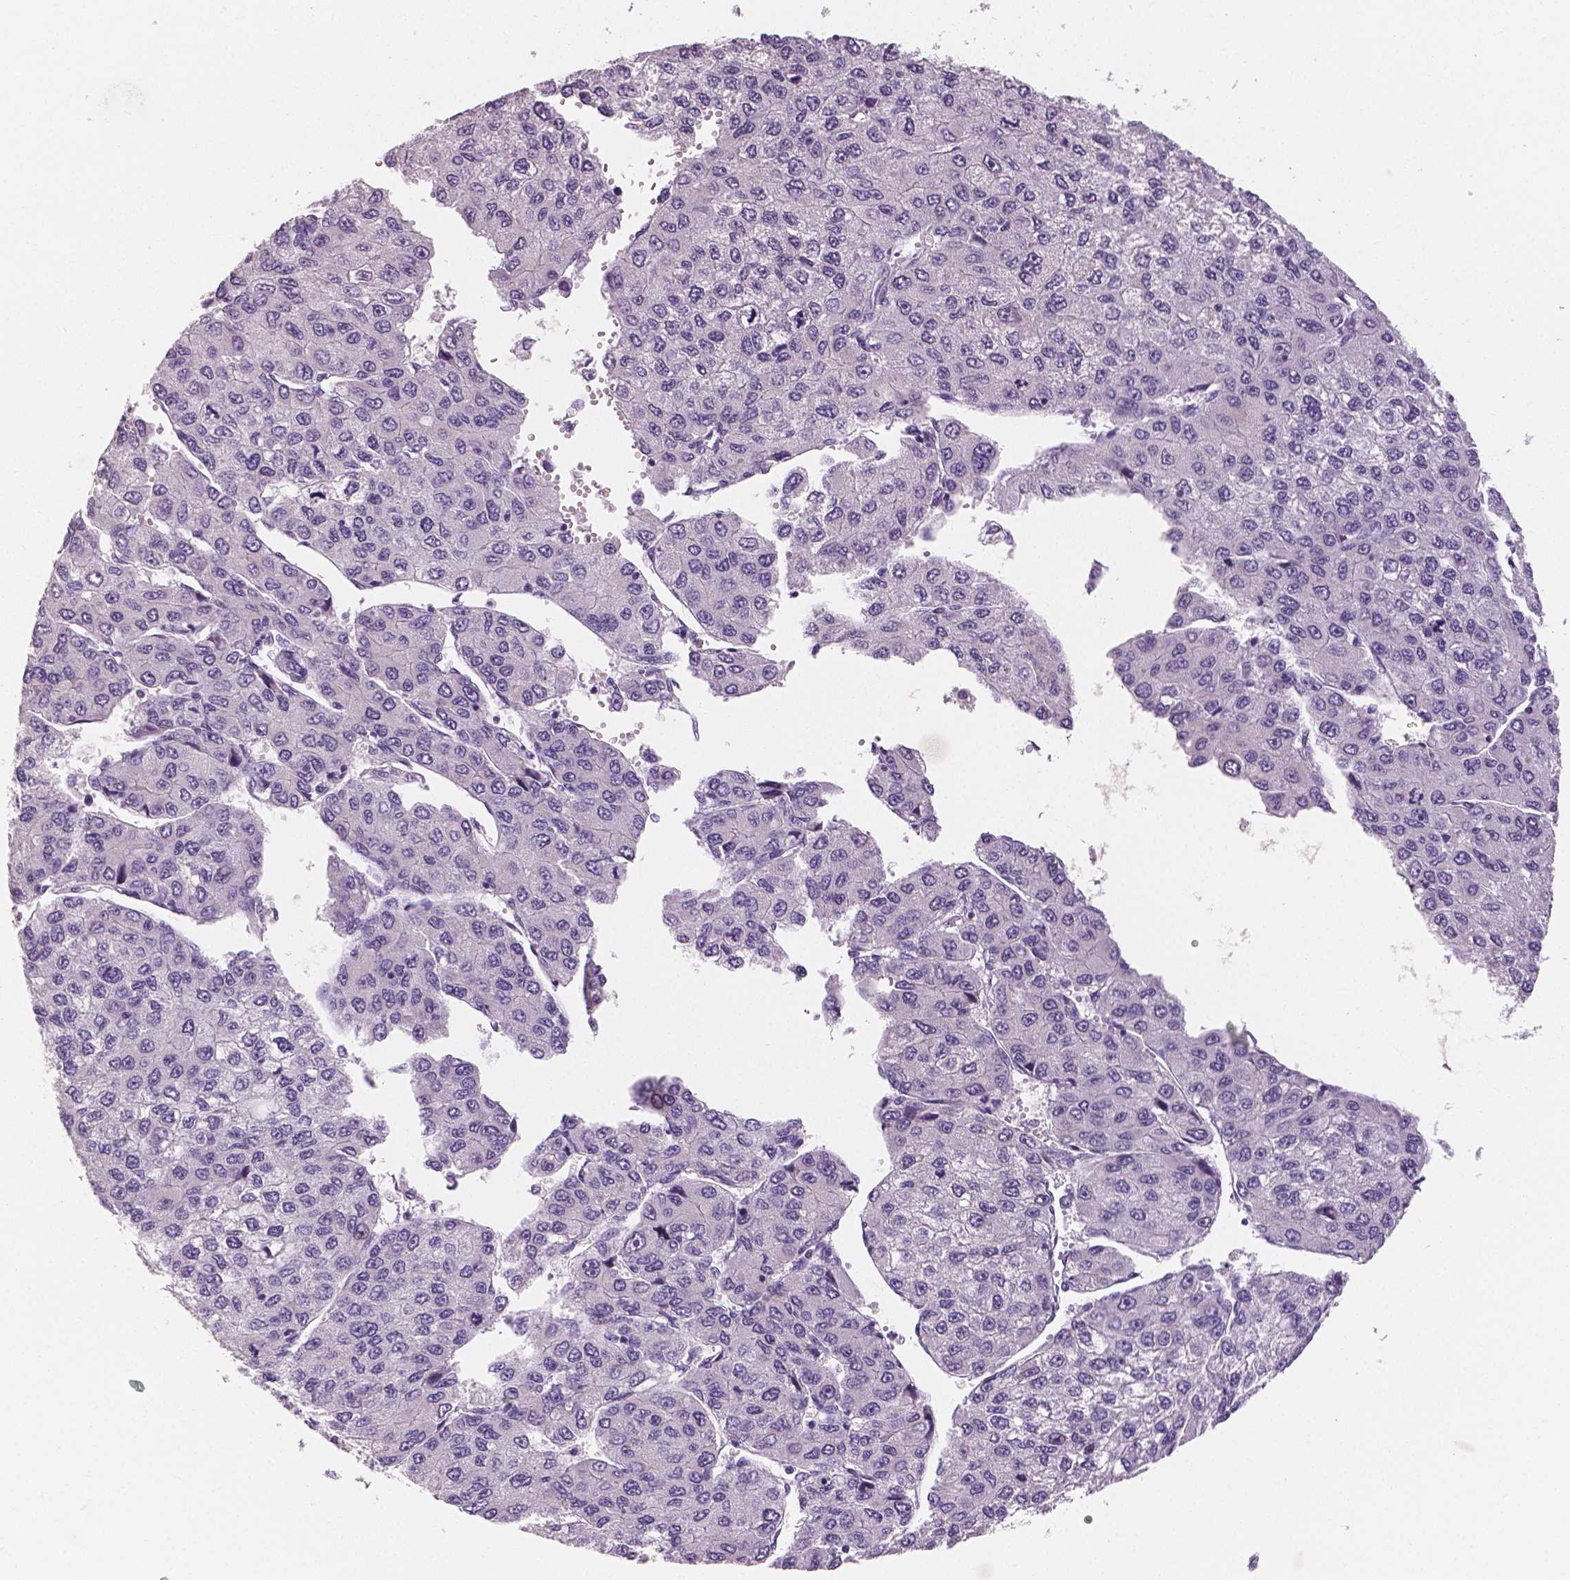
{"staining": {"intensity": "negative", "quantity": "none", "location": "none"}, "tissue": "liver cancer", "cell_type": "Tumor cells", "image_type": "cancer", "snomed": [{"axis": "morphology", "description": "Carcinoma, Hepatocellular, NOS"}, {"axis": "topography", "description": "Liver"}], "caption": "Immunohistochemistry micrograph of liver cancer (hepatocellular carcinoma) stained for a protein (brown), which reveals no expression in tumor cells.", "gene": "TSPAN7", "patient": {"sex": "female", "age": 66}}